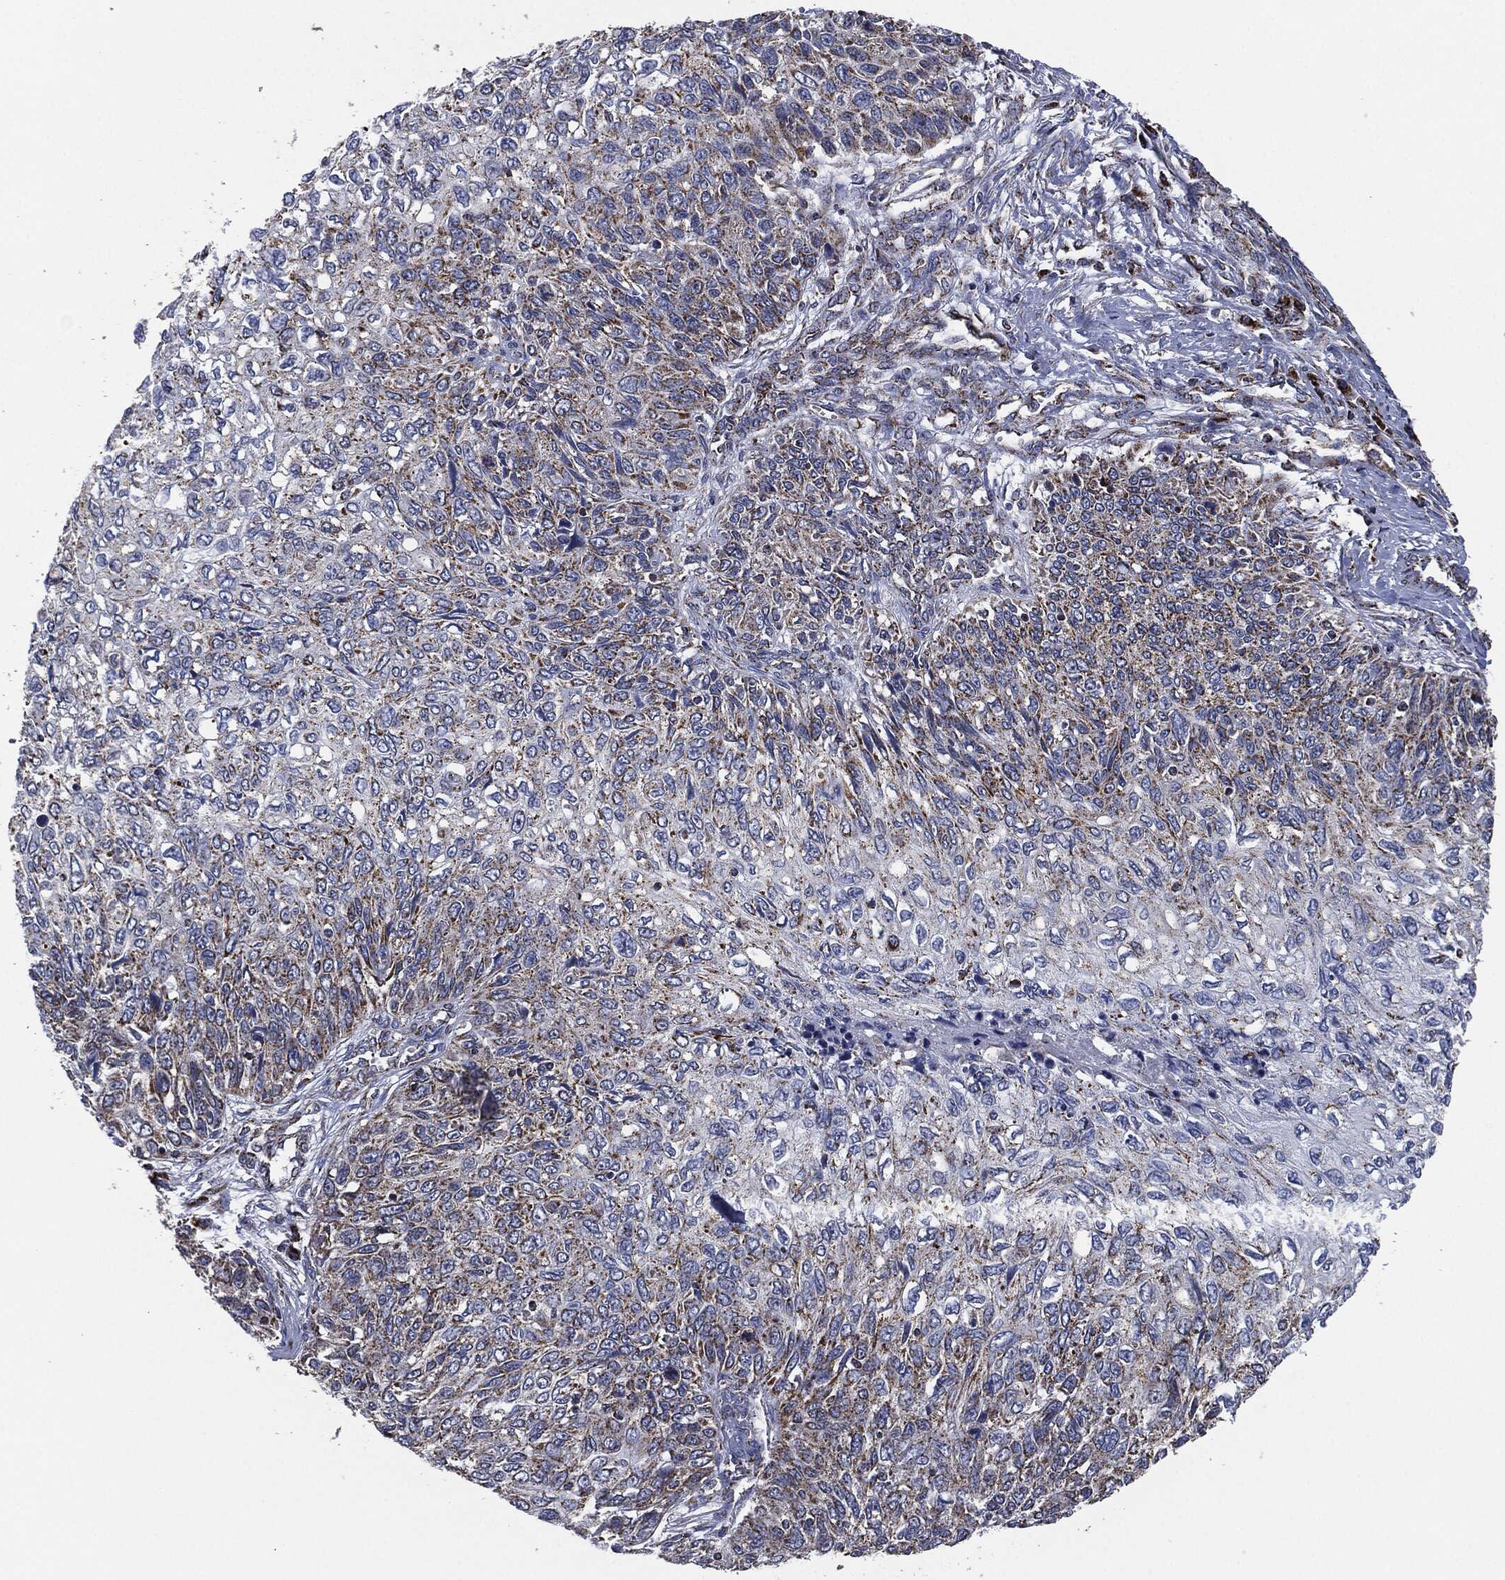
{"staining": {"intensity": "moderate", "quantity": "<25%", "location": "cytoplasmic/membranous"}, "tissue": "skin cancer", "cell_type": "Tumor cells", "image_type": "cancer", "snomed": [{"axis": "morphology", "description": "Squamous cell carcinoma, NOS"}, {"axis": "topography", "description": "Skin"}], "caption": "The photomicrograph displays a brown stain indicating the presence of a protein in the cytoplasmic/membranous of tumor cells in squamous cell carcinoma (skin). The staining was performed using DAB (3,3'-diaminobenzidine), with brown indicating positive protein expression. Nuclei are stained blue with hematoxylin.", "gene": "NDUFV2", "patient": {"sex": "male", "age": 92}}